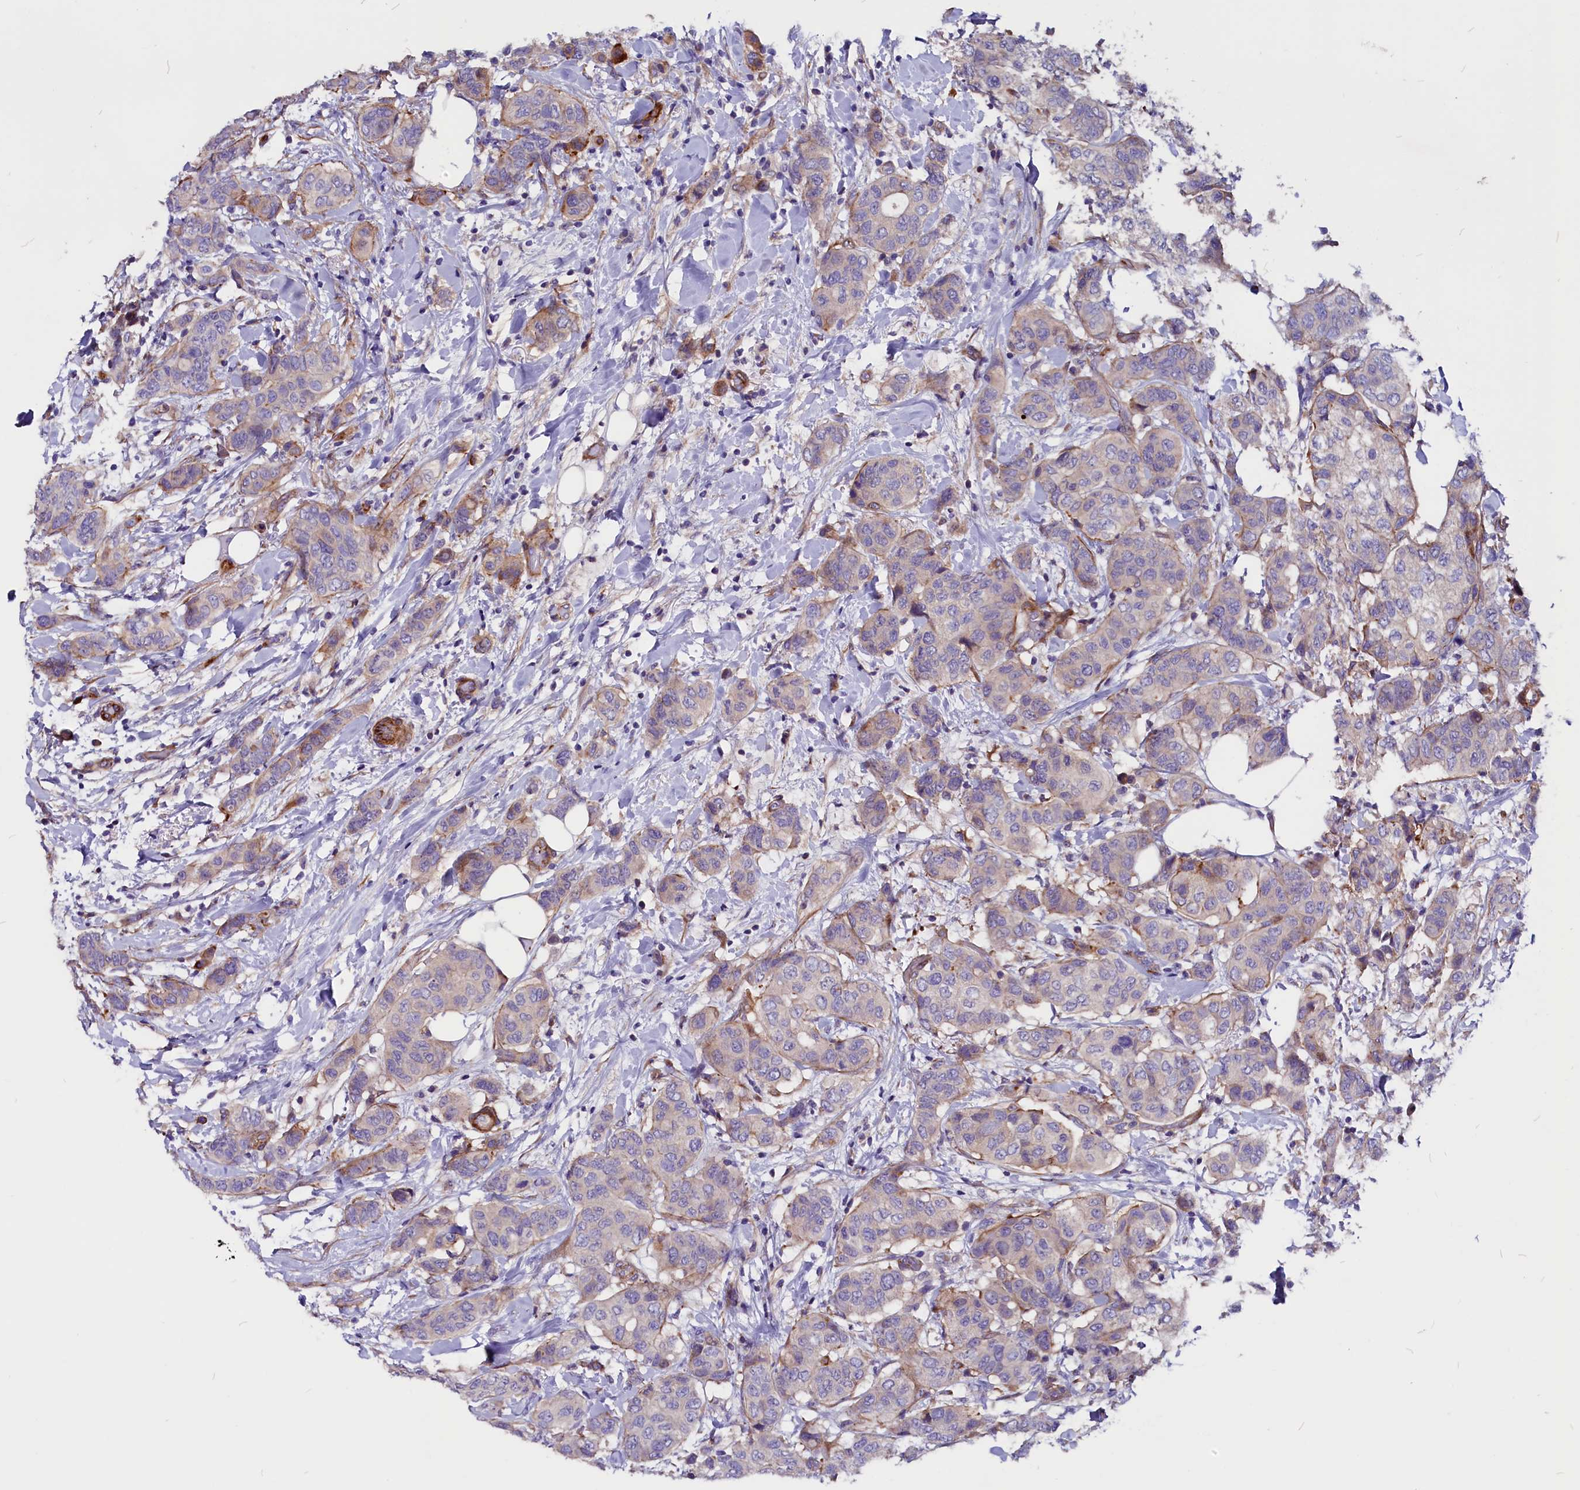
{"staining": {"intensity": "weak", "quantity": "<25%", "location": "cytoplasmic/membranous"}, "tissue": "breast cancer", "cell_type": "Tumor cells", "image_type": "cancer", "snomed": [{"axis": "morphology", "description": "Lobular carcinoma"}, {"axis": "topography", "description": "Breast"}], "caption": "High magnification brightfield microscopy of breast lobular carcinoma stained with DAB (brown) and counterstained with hematoxylin (blue): tumor cells show no significant positivity.", "gene": "ZNF749", "patient": {"sex": "female", "age": 51}}